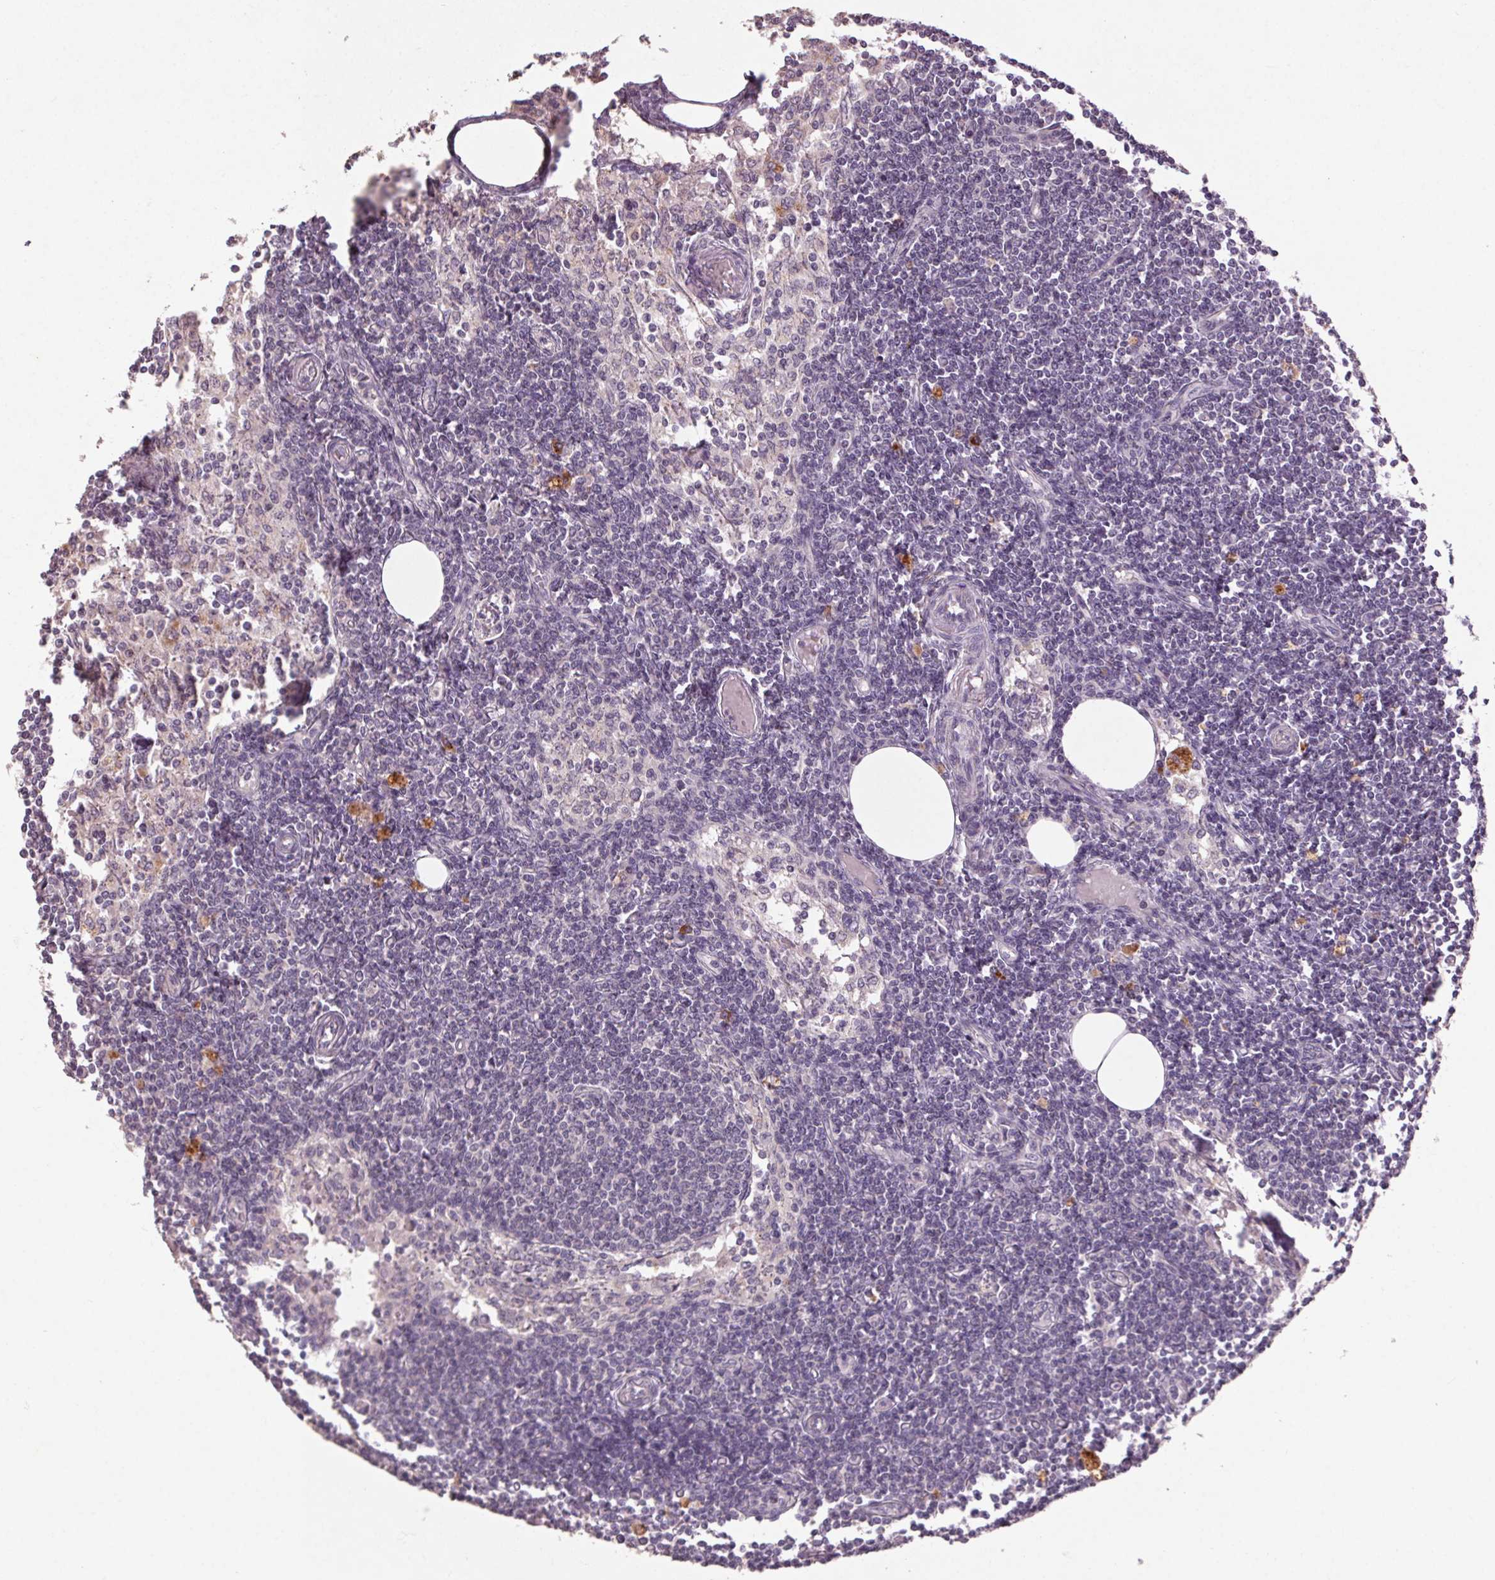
{"staining": {"intensity": "negative", "quantity": "none", "location": "none"}, "tissue": "lymph node", "cell_type": "Germinal center cells", "image_type": "normal", "snomed": [{"axis": "morphology", "description": "Normal tissue, NOS"}, {"axis": "topography", "description": "Lymph node"}], "caption": "Immunohistochemistry image of normal human lymph node stained for a protein (brown), which shows no expression in germinal center cells. Brightfield microscopy of immunohistochemistry stained with DAB (3,3'-diaminobenzidine) (brown) and hematoxylin (blue), captured at high magnification.", "gene": "ENSG00000255641", "patient": {"sex": "female", "age": 69}}